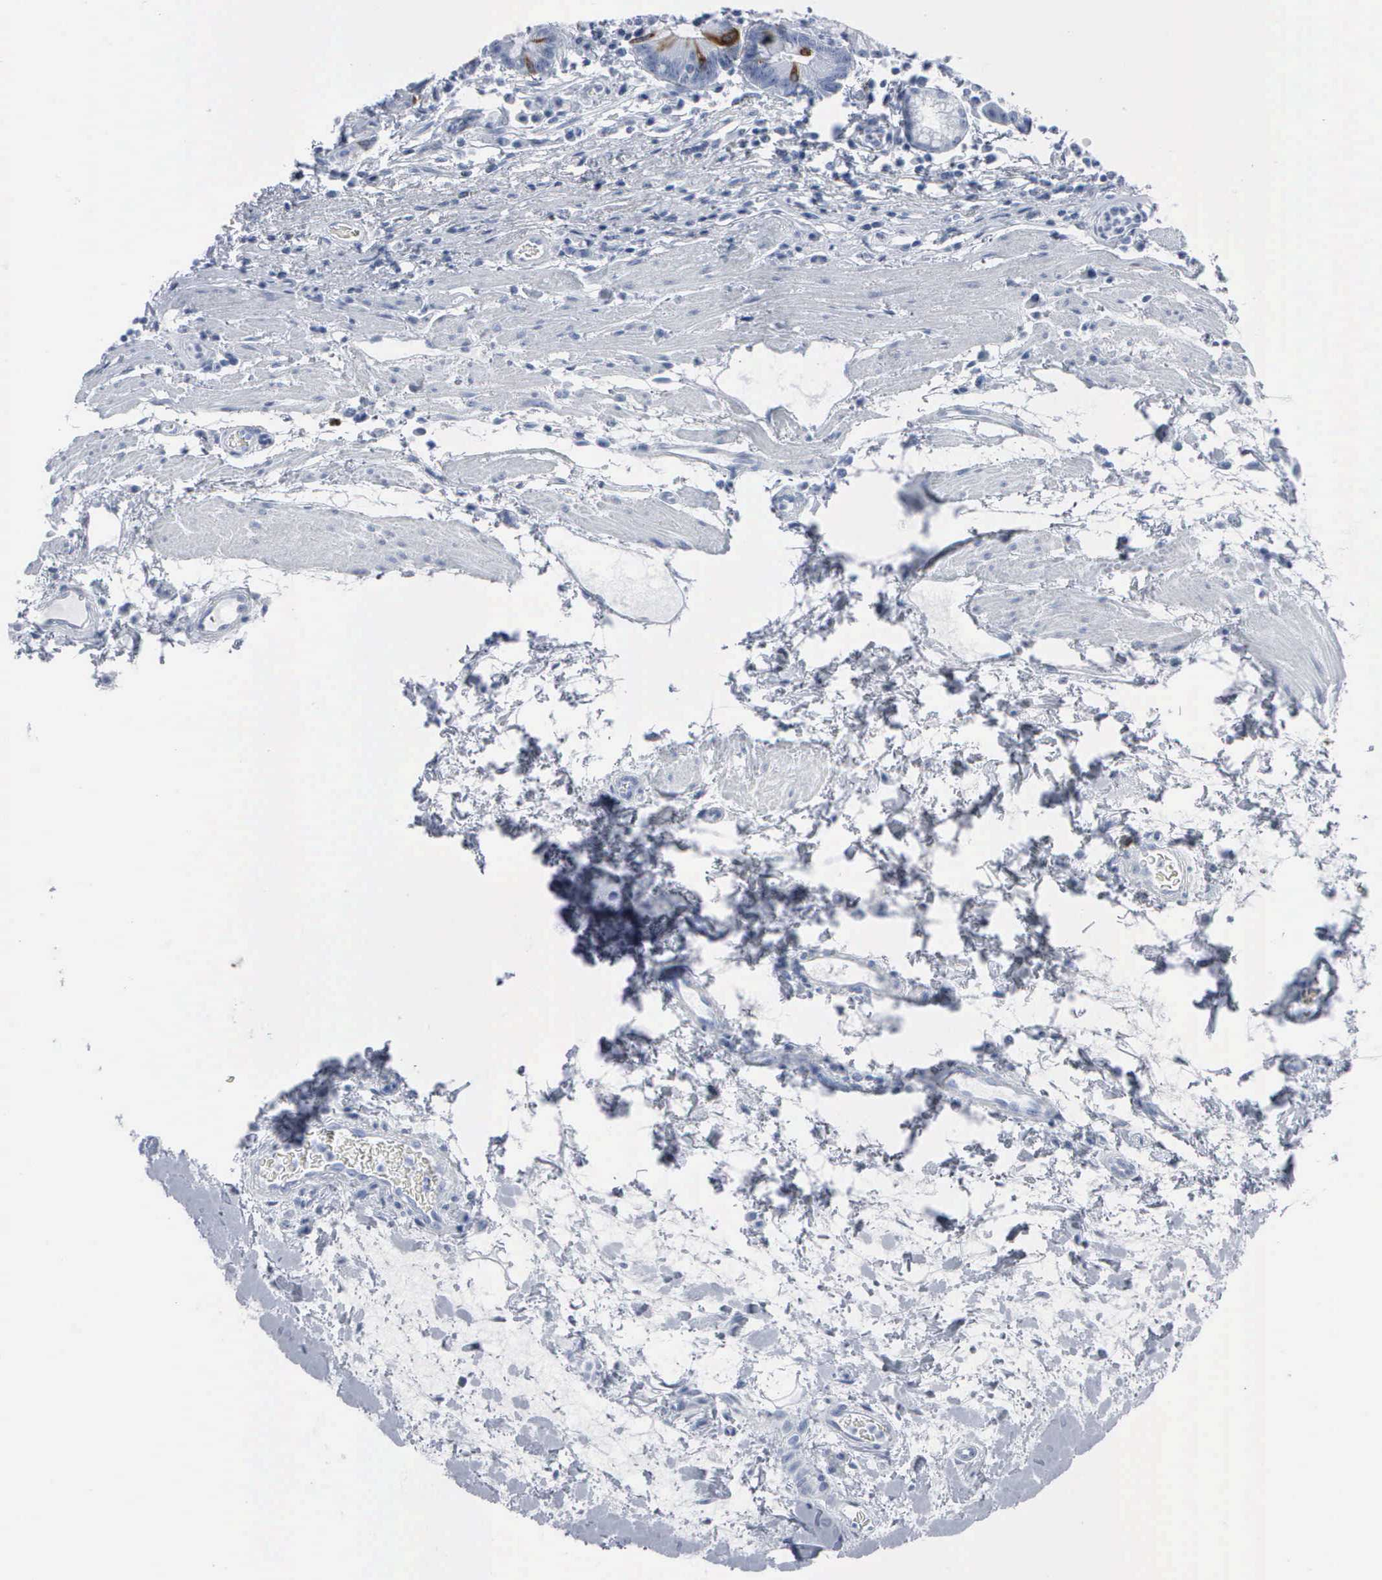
{"staining": {"intensity": "moderate", "quantity": "<25%", "location": "cytoplasmic/membranous,nuclear"}, "tissue": "stomach", "cell_type": "Glandular cells", "image_type": "normal", "snomed": [{"axis": "morphology", "description": "Normal tissue, NOS"}, {"axis": "topography", "description": "Stomach, lower"}], "caption": "An immunohistochemistry (IHC) histopathology image of benign tissue is shown. Protein staining in brown shows moderate cytoplasmic/membranous,nuclear positivity in stomach within glandular cells. (DAB (3,3'-diaminobenzidine) = brown stain, brightfield microscopy at high magnification).", "gene": "CCNB1", "patient": {"sex": "male", "age": 58}}